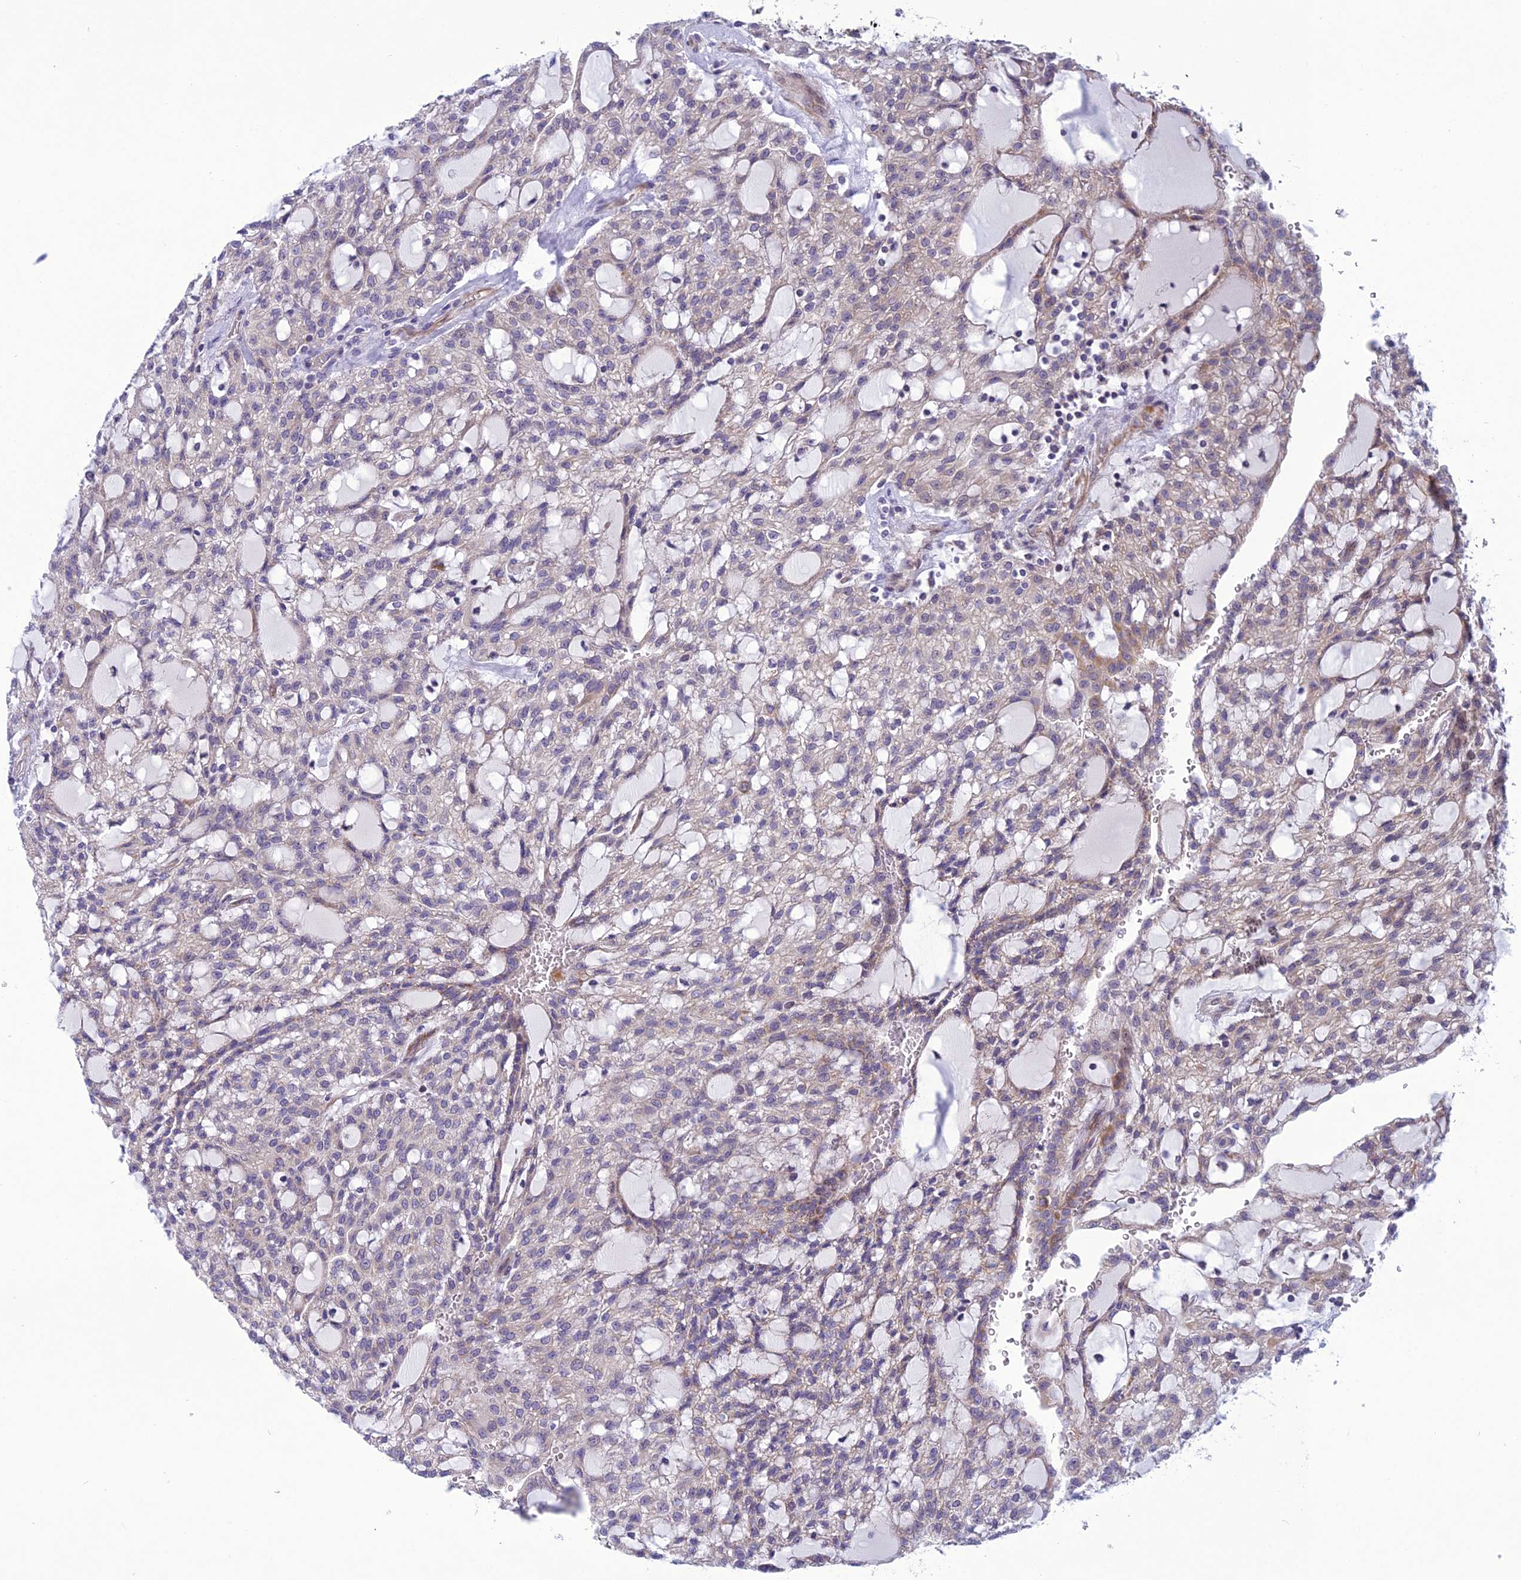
{"staining": {"intensity": "moderate", "quantity": "25%-75%", "location": "cytoplasmic/membranous"}, "tissue": "renal cancer", "cell_type": "Tumor cells", "image_type": "cancer", "snomed": [{"axis": "morphology", "description": "Adenocarcinoma, NOS"}, {"axis": "topography", "description": "Kidney"}], "caption": "A high-resolution micrograph shows IHC staining of renal cancer, which exhibits moderate cytoplasmic/membranous positivity in approximately 25%-75% of tumor cells.", "gene": "PSMF1", "patient": {"sex": "male", "age": 63}}